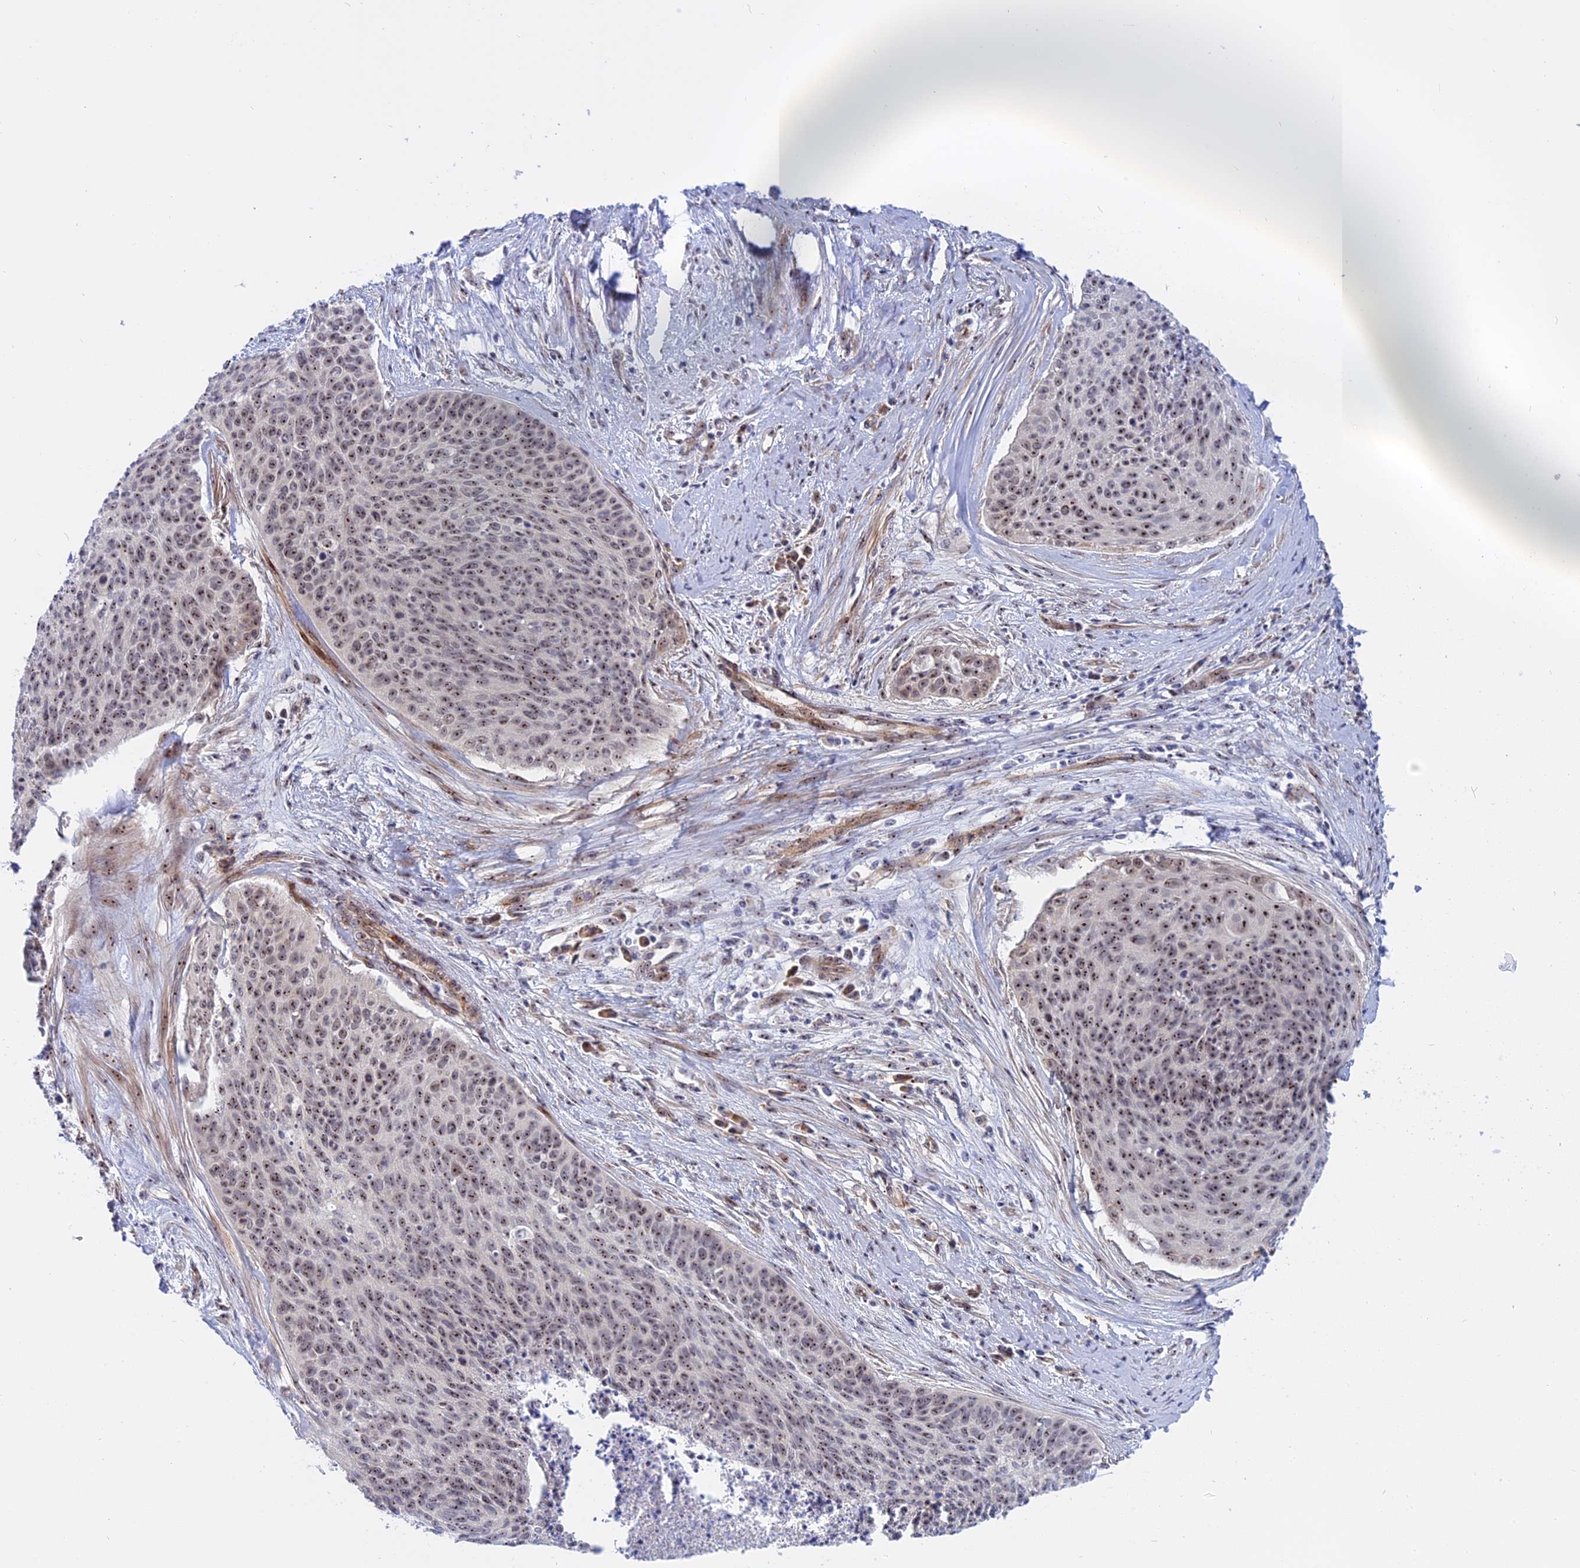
{"staining": {"intensity": "moderate", "quantity": ">75%", "location": "nuclear"}, "tissue": "cervical cancer", "cell_type": "Tumor cells", "image_type": "cancer", "snomed": [{"axis": "morphology", "description": "Squamous cell carcinoma, NOS"}, {"axis": "topography", "description": "Cervix"}], "caption": "A brown stain labels moderate nuclear expression of a protein in human cervical cancer tumor cells. The protein of interest is shown in brown color, while the nuclei are stained blue.", "gene": "DBNDD1", "patient": {"sex": "female", "age": 55}}